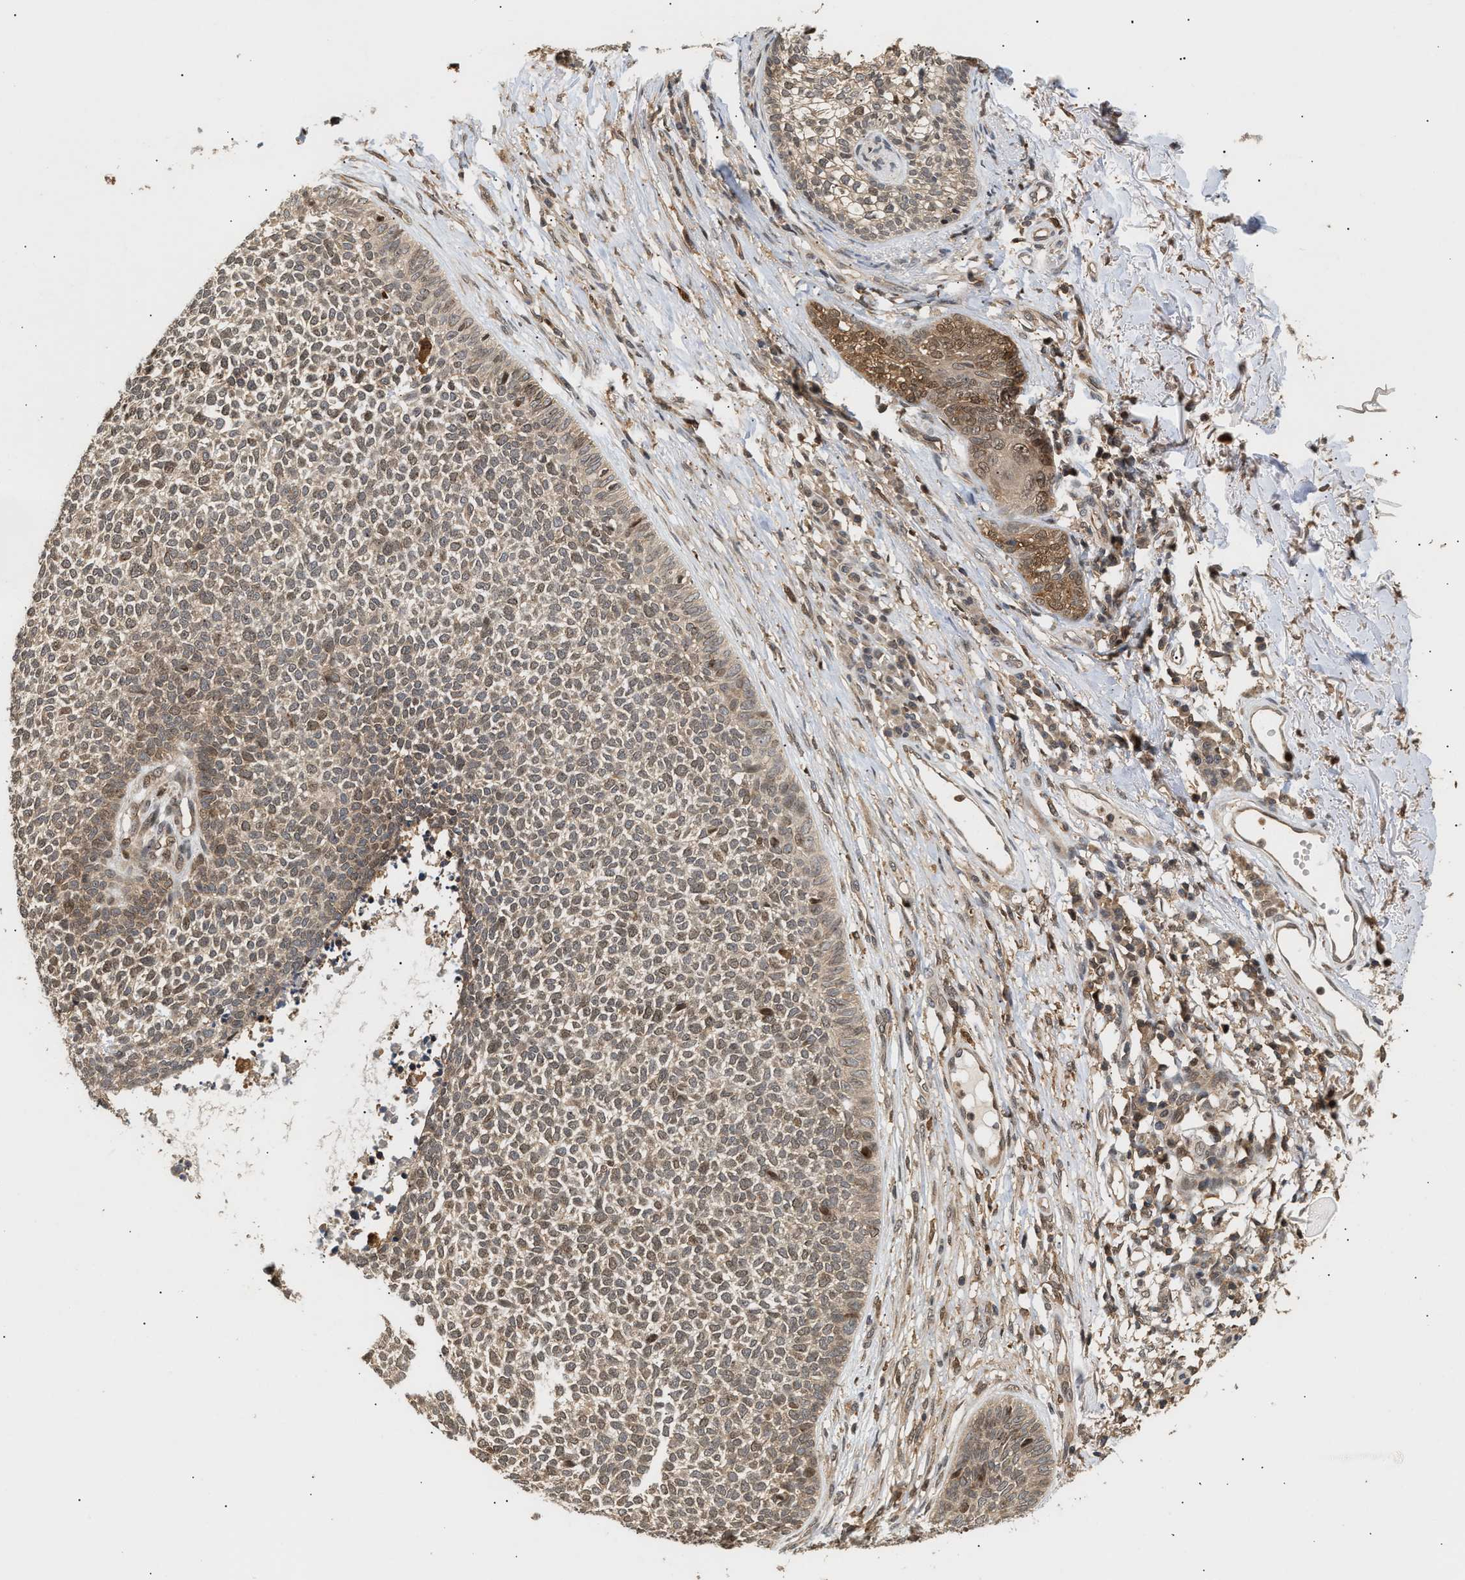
{"staining": {"intensity": "weak", "quantity": "25%-75%", "location": "nuclear"}, "tissue": "skin cancer", "cell_type": "Tumor cells", "image_type": "cancer", "snomed": [{"axis": "morphology", "description": "Basal cell carcinoma"}, {"axis": "topography", "description": "Skin"}], "caption": "A photomicrograph of skin cancer stained for a protein exhibits weak nuclear brown staining in tumor cells.", "gene": "ABHD5", "patient": {"sex": "female", "age": 84}}